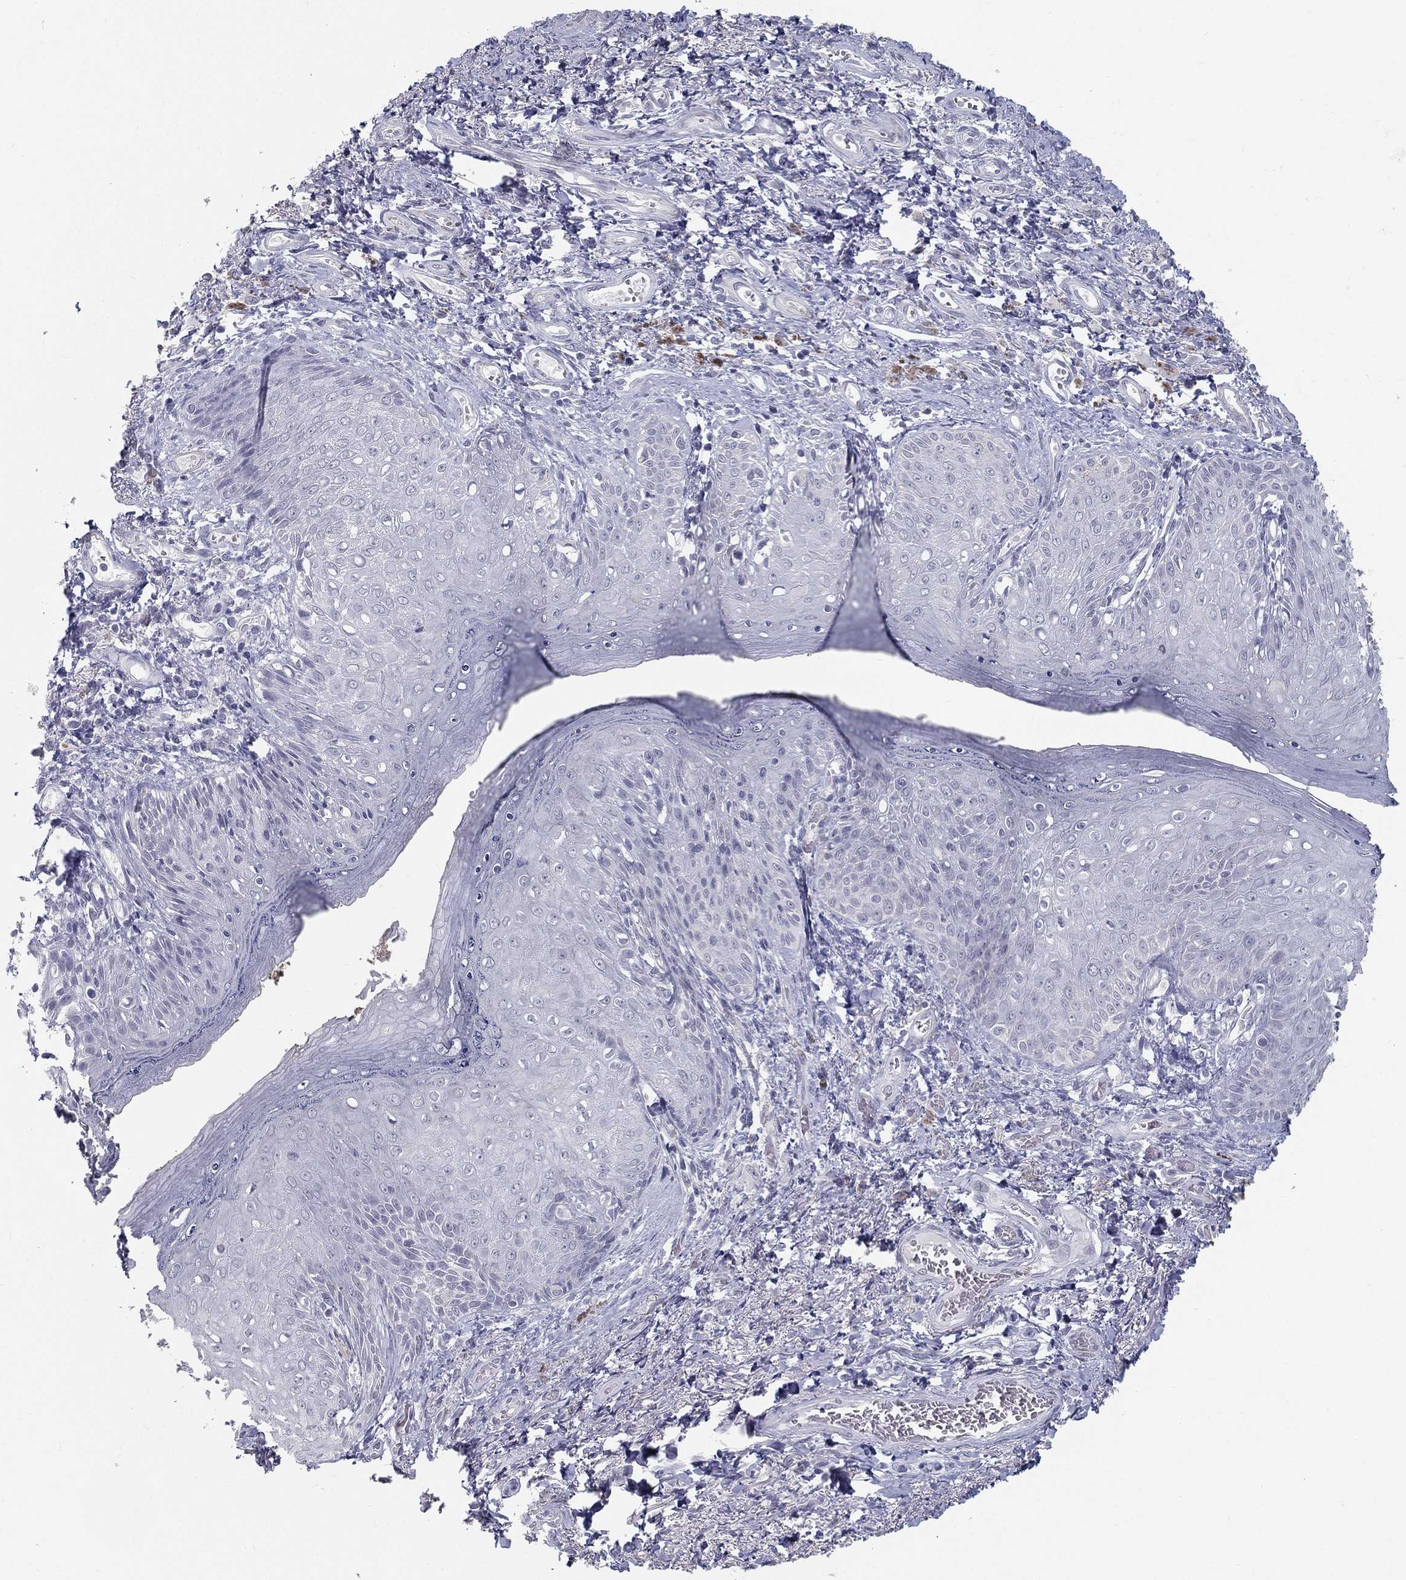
{"staining": {"intensity": "negative", "quantity": "none", "location": "none"}, "tissue": "skin", "cell_type": "Epidermal cells", "image_type": "normal", "snomed": [{"axis": "morphology", "description": "Normal tissue, NOS"}, {"axis": "morphology", "description": "Adenocarcinoma, NOS"}, {"axis": "topography", "description": "Rectum"}, {"axis": "topography", "description": "Anal"}], "caption": "Unremarkable skin was stained to show a protein in brown. There is no significant positivity in epidermal cells. (Brightfield microscopy of DAB IHC at high magnification).", "gene": "ACE2", "patient": {"sex": "female", "age": 68}}